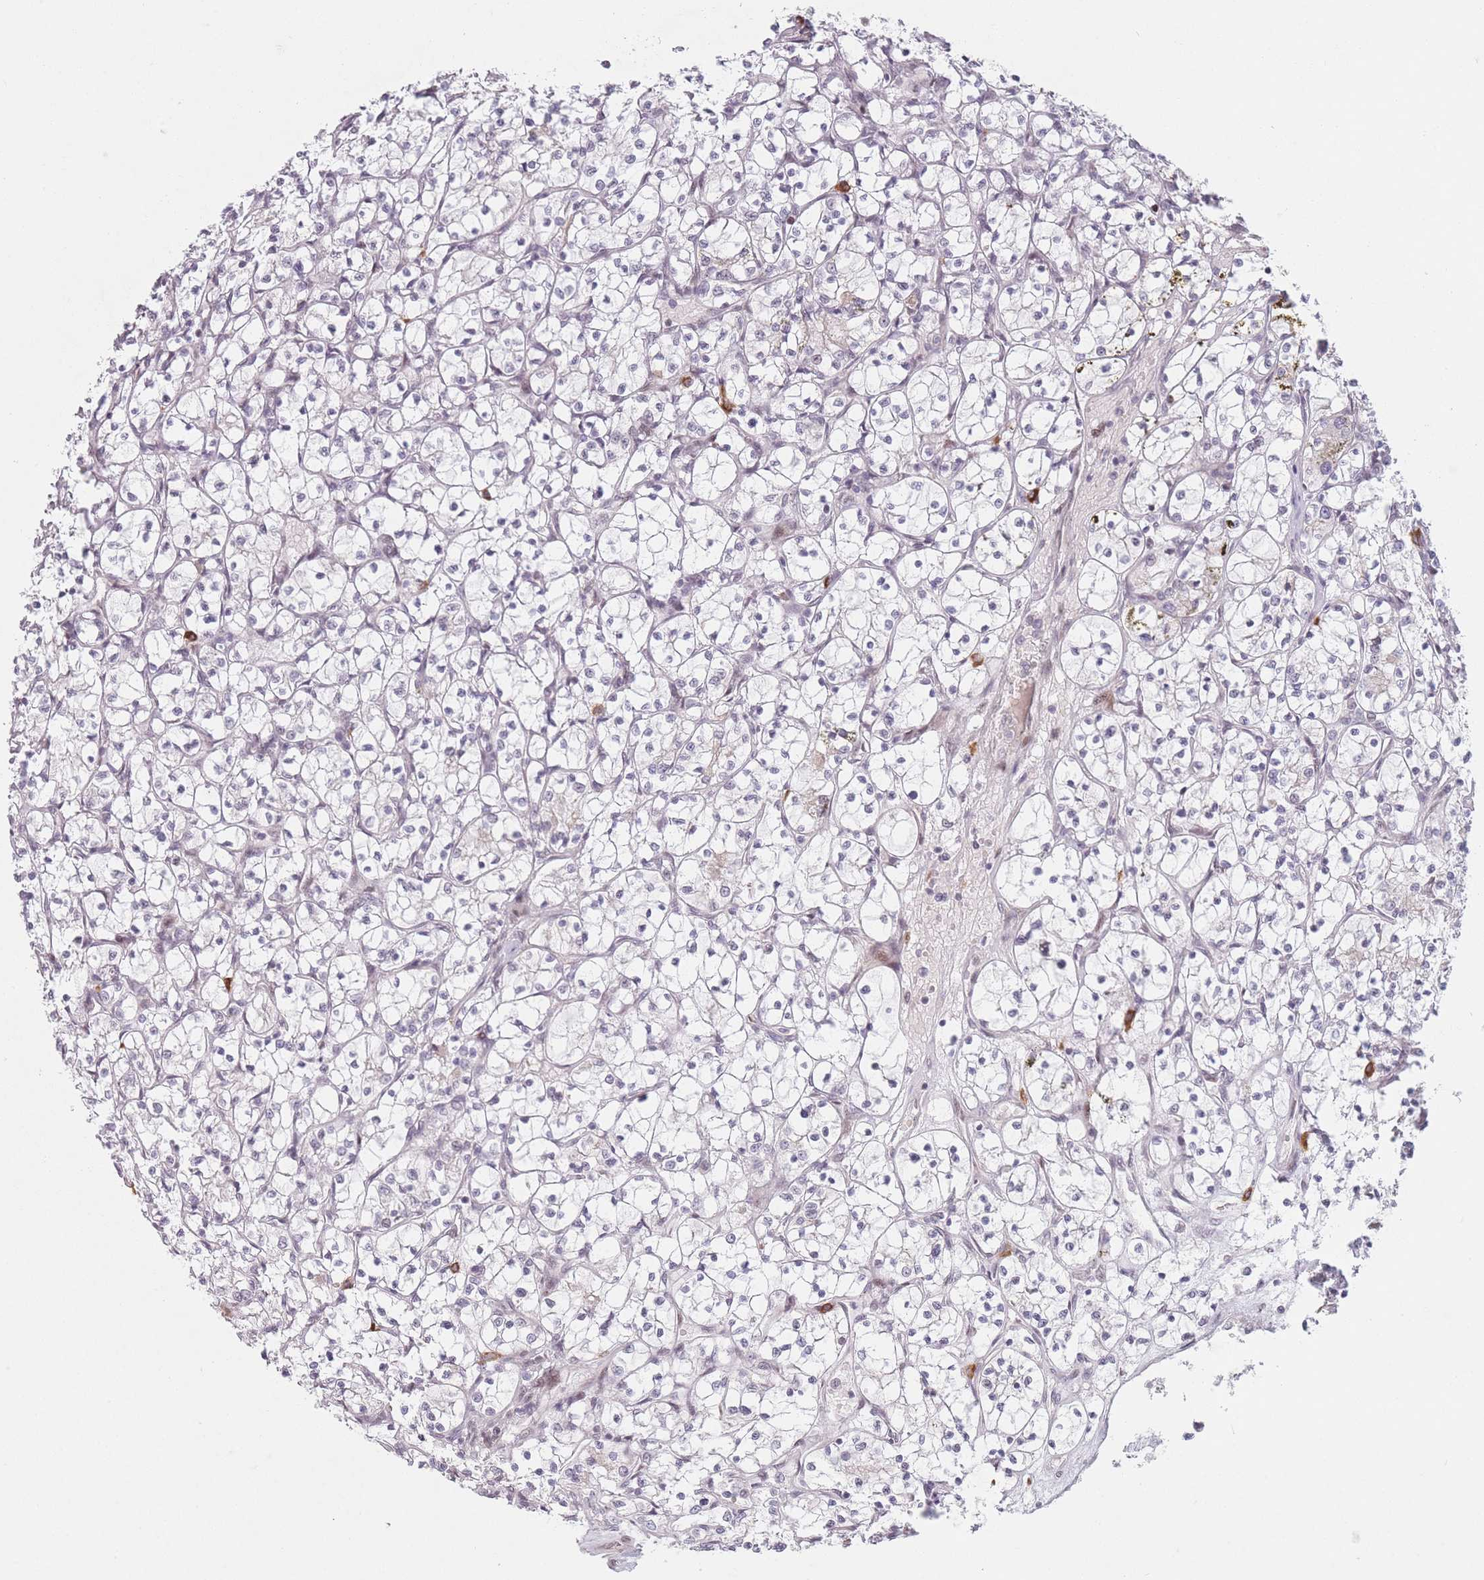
{"staining": {"intensity": "negative", "quantity": "none", "location": "none"}, "tissue": "renal cancer", "cell_type": "Tumor cells", "image_type": "cancer", "snomed": [{"axis": "morphology", "description": "Adenocarcinoma, NOS"}, {"axis": "topography", "description": "Kidney"}], "caption": "This image is of renal cancer stained with IHC to label a protein in brown with the nuclei are counter-stained blue. There is no expression in tumor cells.", "gene": "SUPT6H", "patient": {"sex": "female", "age": 69}}